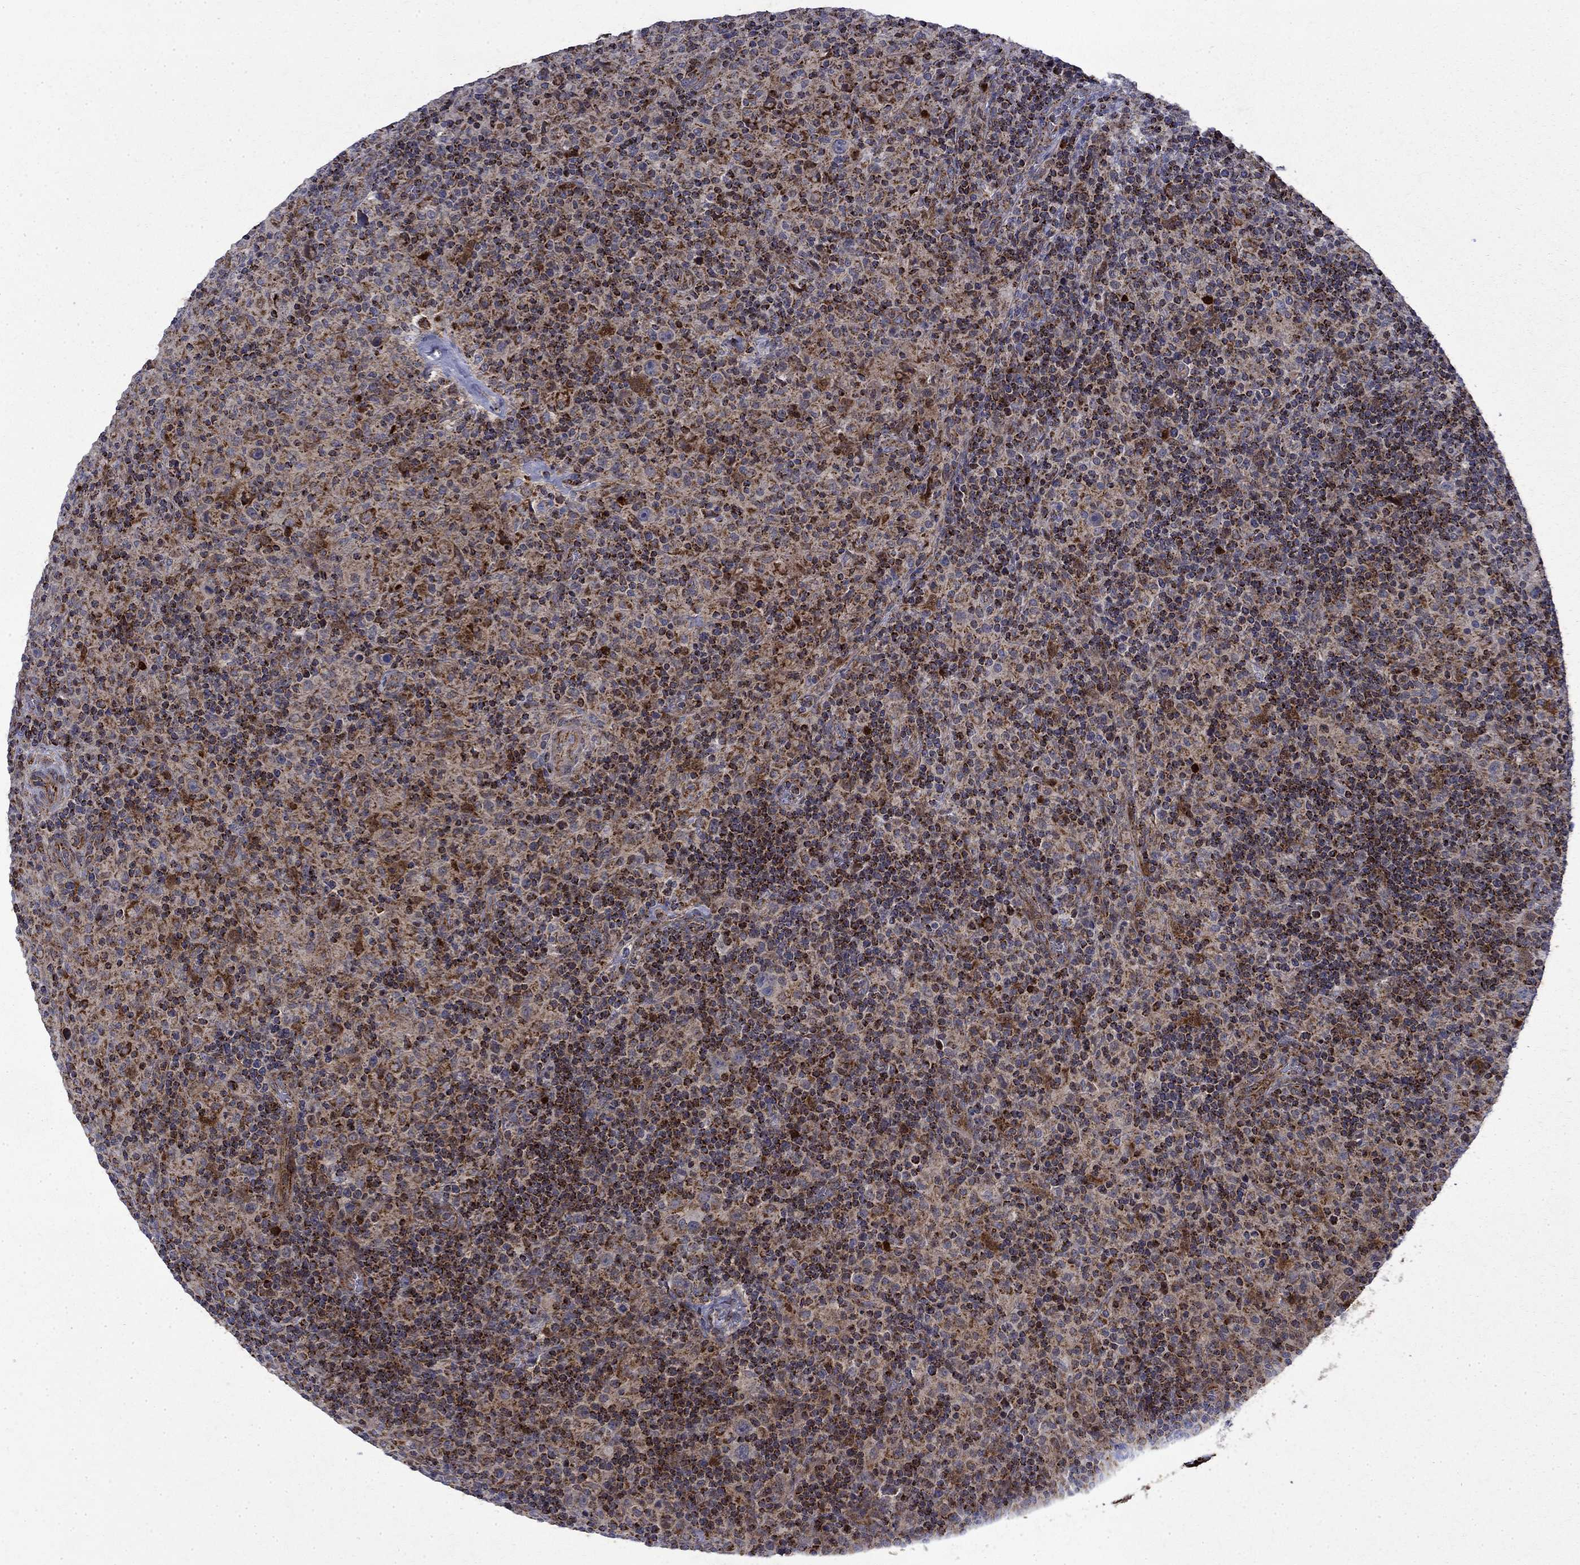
{"staining": {"intensity": "negative", "quantity": "none", "location": "none"}, "tissue": "lymphoma", "cell_type": "Tumor cells", "image_type": "cancer", "snomed": [{"axis": "morphology", "description": "Hodgkin's disease, NOS"}, {"axis": "topography", "description": "Lymph node"}], "caption": "High power microscopy micrograph of an immunohistochemistry (IHC) micrograph of Hodgkin's disease, revealing no significant expression in tumor cells. (IHC, brightfield microscopy, high magnification).", "gene": "PCBP3", "patient": {"sex": "male", "age": 70}}